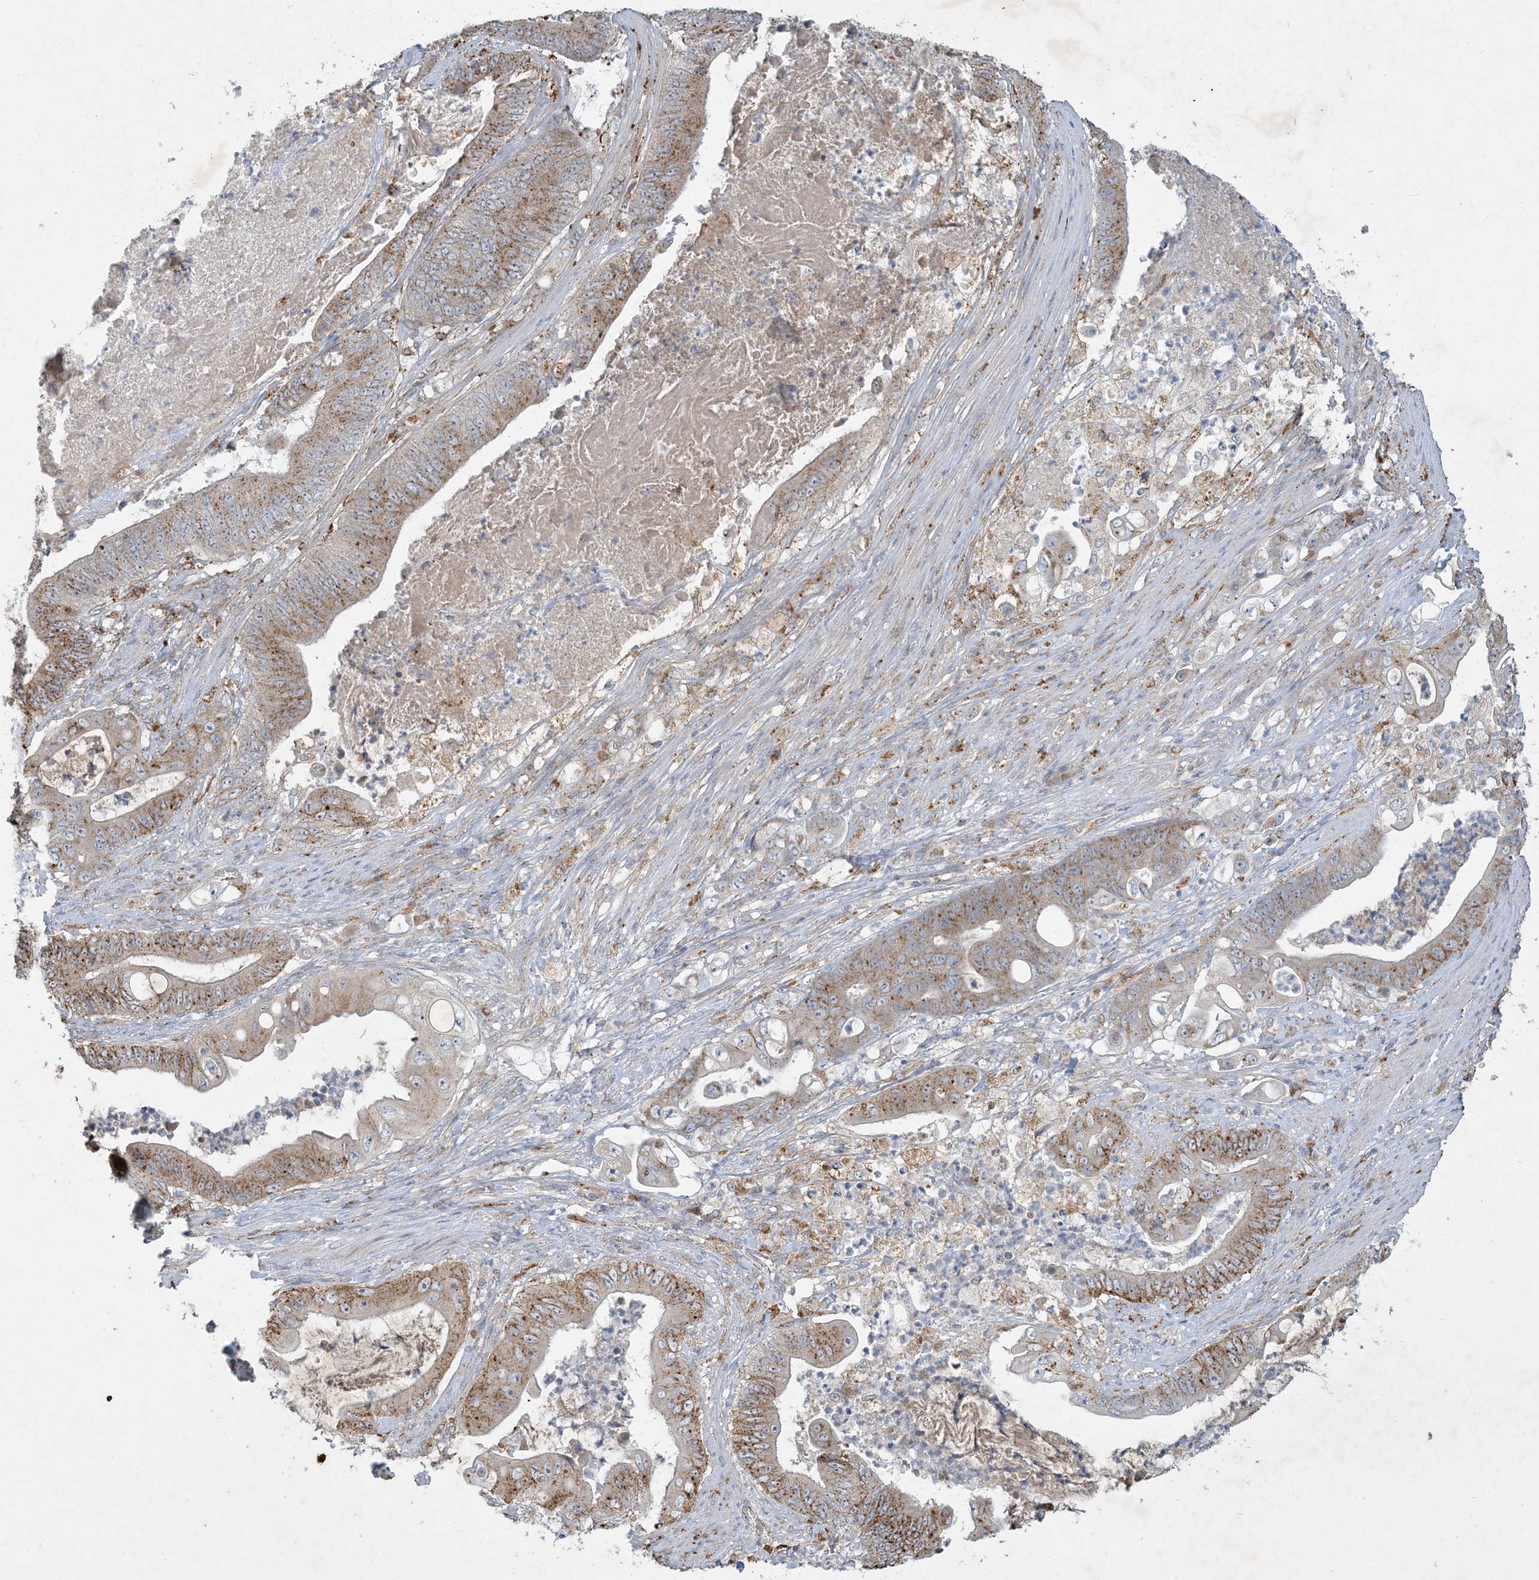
{"staining": {"intensity": "moderate", "quantity": ">75%", "location": "cytoplasmic/membranous"}, "tissue": "stomach cancer", "cell_type": "Tumor cells", "image_type": "cancer", "snomed": [{"axis": "morphology", "description": "Adenocarcinoma, NOS"}, {"axis": "topography", "description": "Stomach"}], "caption": "Immunohistochemical staining of human stomach cancer (adenocarcinoma) displays medium levels of moderate cytoplasmic/membranous staining in approximately >75% of tumor cells.", "gene": "MRPS18A", "patient": {"sex": "female", "age": 73}}